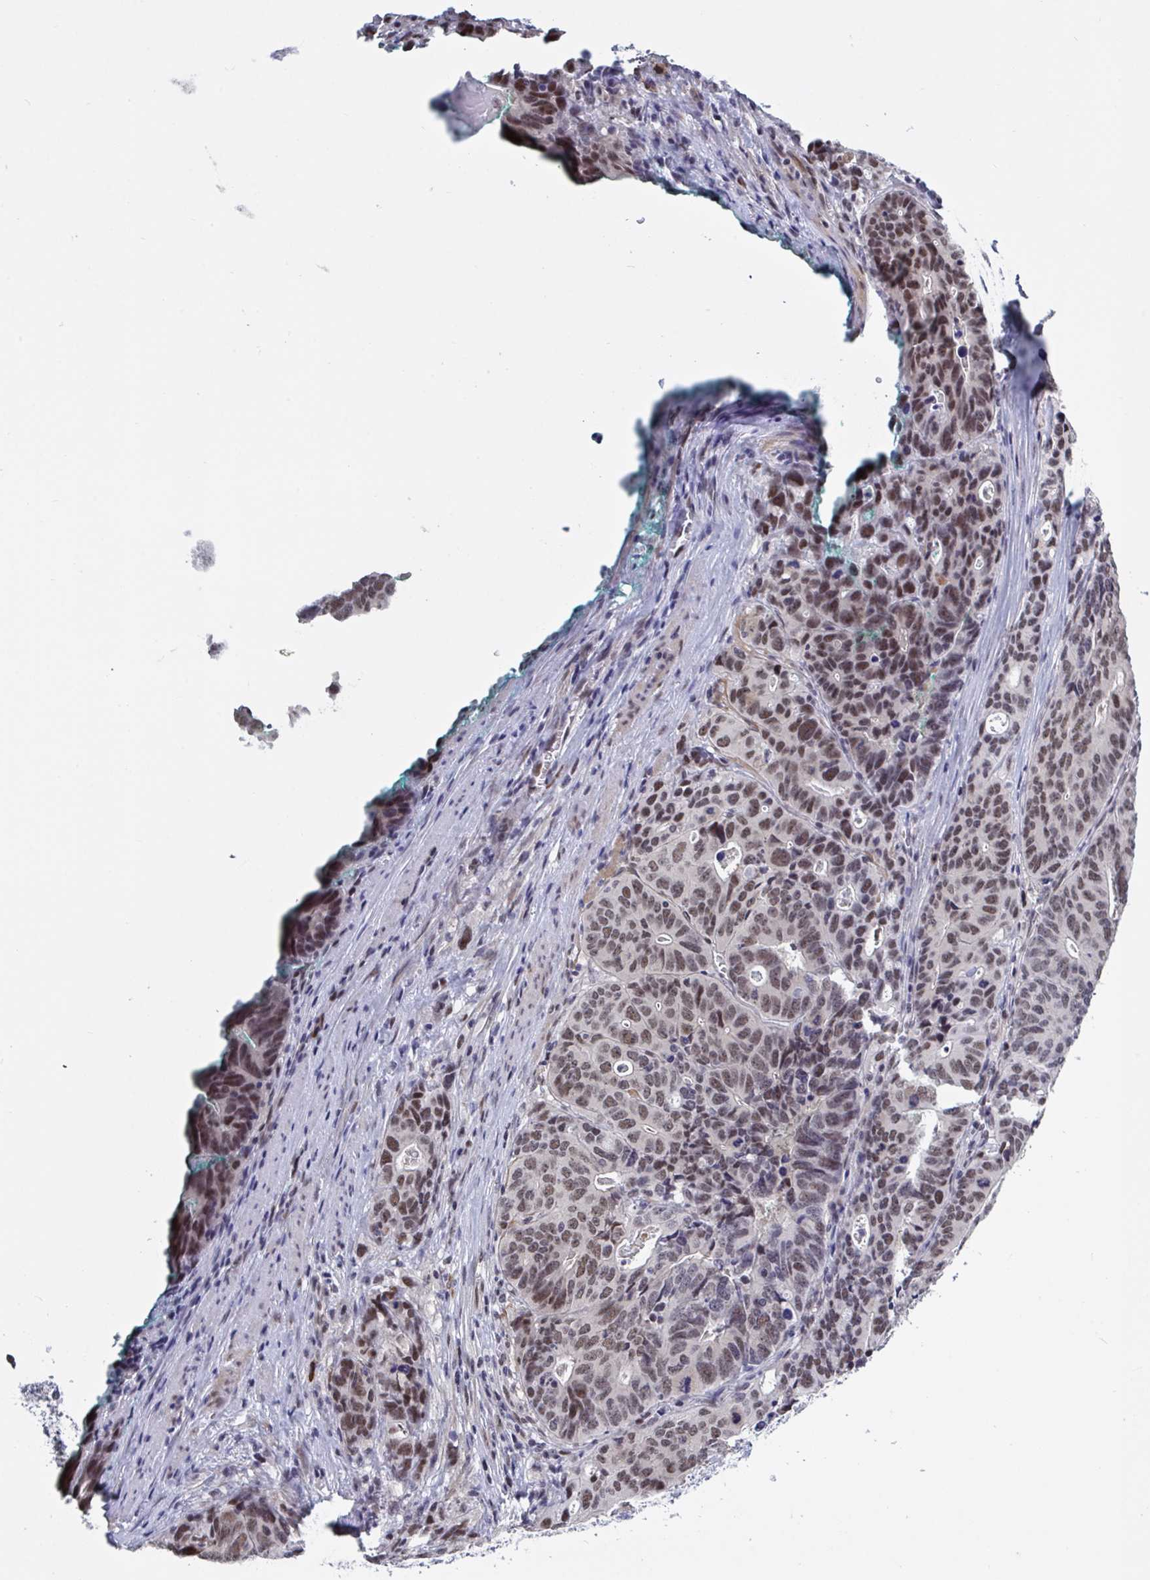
{"staining": {"intensity": "moderate", "quantity": ">75%", "location": "nuclear"}, "tissue": "stomach cancer", "cell_type": "Tumor cells", "image_type": "cancer", "snomed": [{"axis": "morphology", "description": "Adenocarcinoma, NOS"}, {"axis": "topography", "description": "Stomach, upper"}], "caption": "A high-resolution histopathology image shows IHC staining of stomach adenocarcinoma, which shows moderate nuclear expression in approximately >75% of tumor cells.", "gene": "BCL7B", "patient": {"sex": "female", "age": 67}}